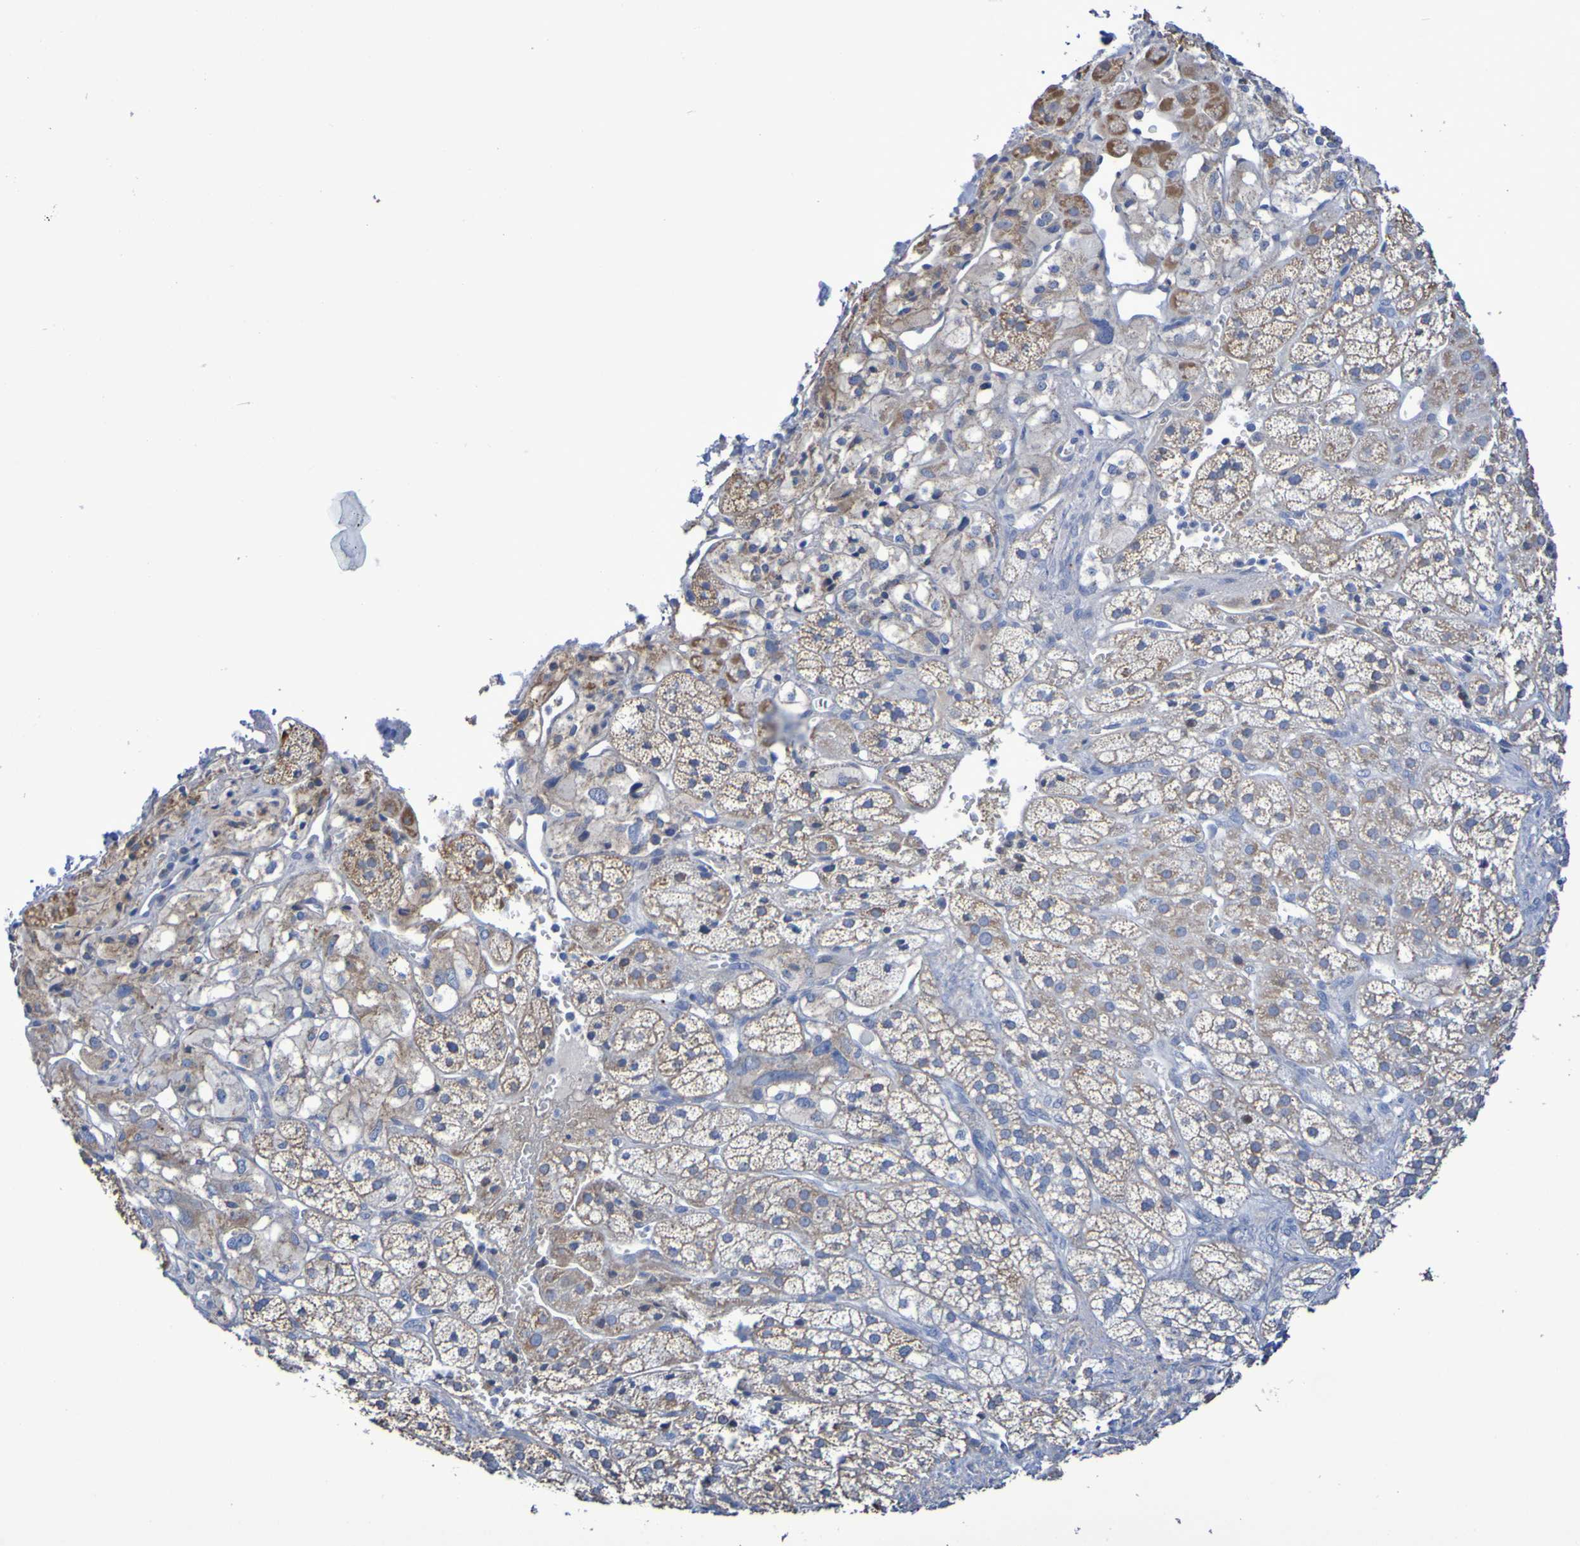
{"staining": {"intensity": "moderate", "quantity": ">75%", "location": "cytoplasmic/membranous"}, "tissue": "adrenal gland", "cell_type": "Glandular cells", "image_type": "normal", "snomed": [{"axis": "morphology", "description": "Normal tissue, NOS"}, {"axis": "topography", "description": "Adrenal gland"}], "caption": "A brown stain labels moderate cytoplasmic/membranous expression of a protein in glandular cells of normal human adrenal gland. Using DAB (brown) and hematoxylin (blue) stains, captured at high magnification using brightfield microscopy.", "gene": "CNTN2", "patient": {"sex": "male", "age": 56}}